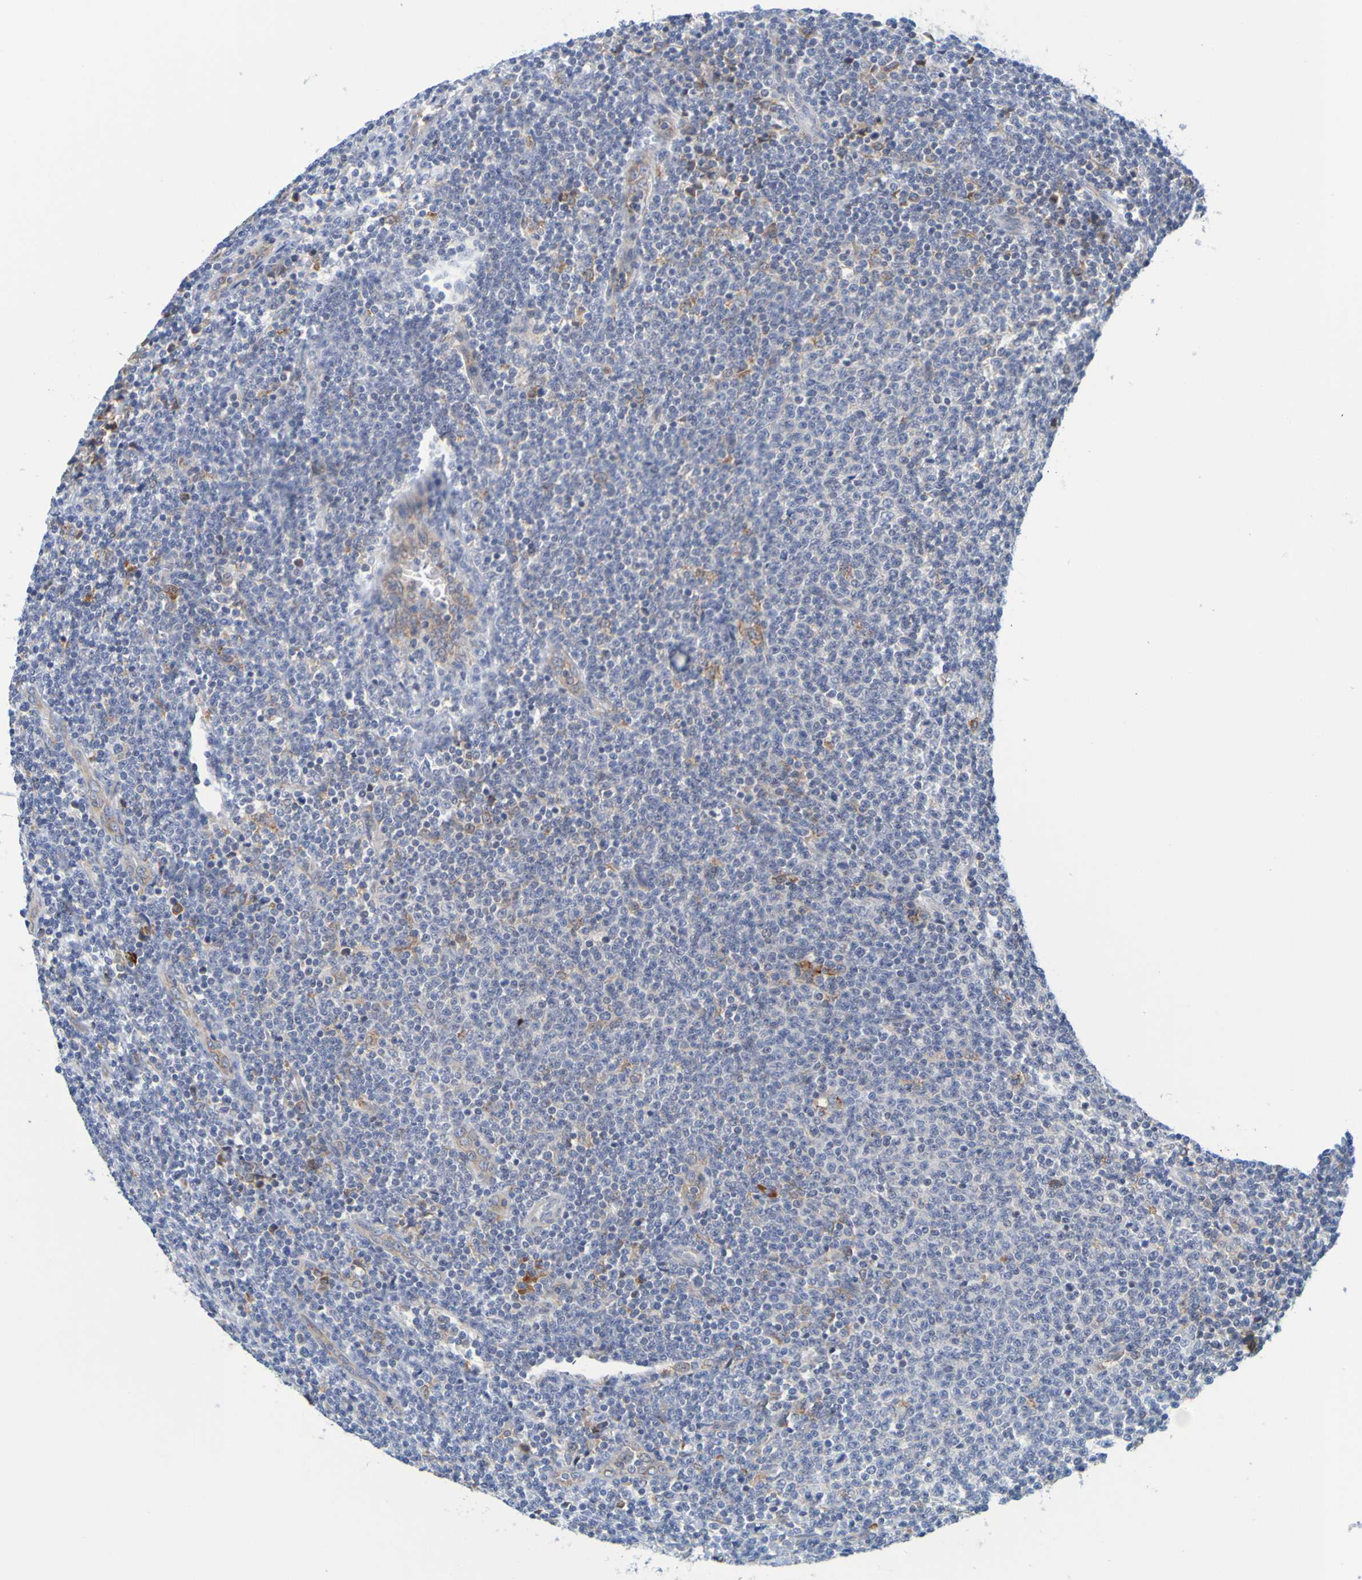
{"staining": {"intensity": "negative", "quantity": "none", "location": "none"}, "tissue": "lymphoma", "cell_type": "Tumor cells", "image_type": "cancer", "snomed": [{"axis": "morphology", "description": "Malignant lymphoma, non-Hodgkin's type, Low grade"}, {"axis": "topography", "description": "Lymph node"}], "caption": "Immunohistochemistry (IHC) of human malignant lymphoma, non-Hodgkin's type (low-grade) exhibits no positivity in tumor cells.", "gene": "SIL1", "patient": {"sex": "male", "age": 66}}